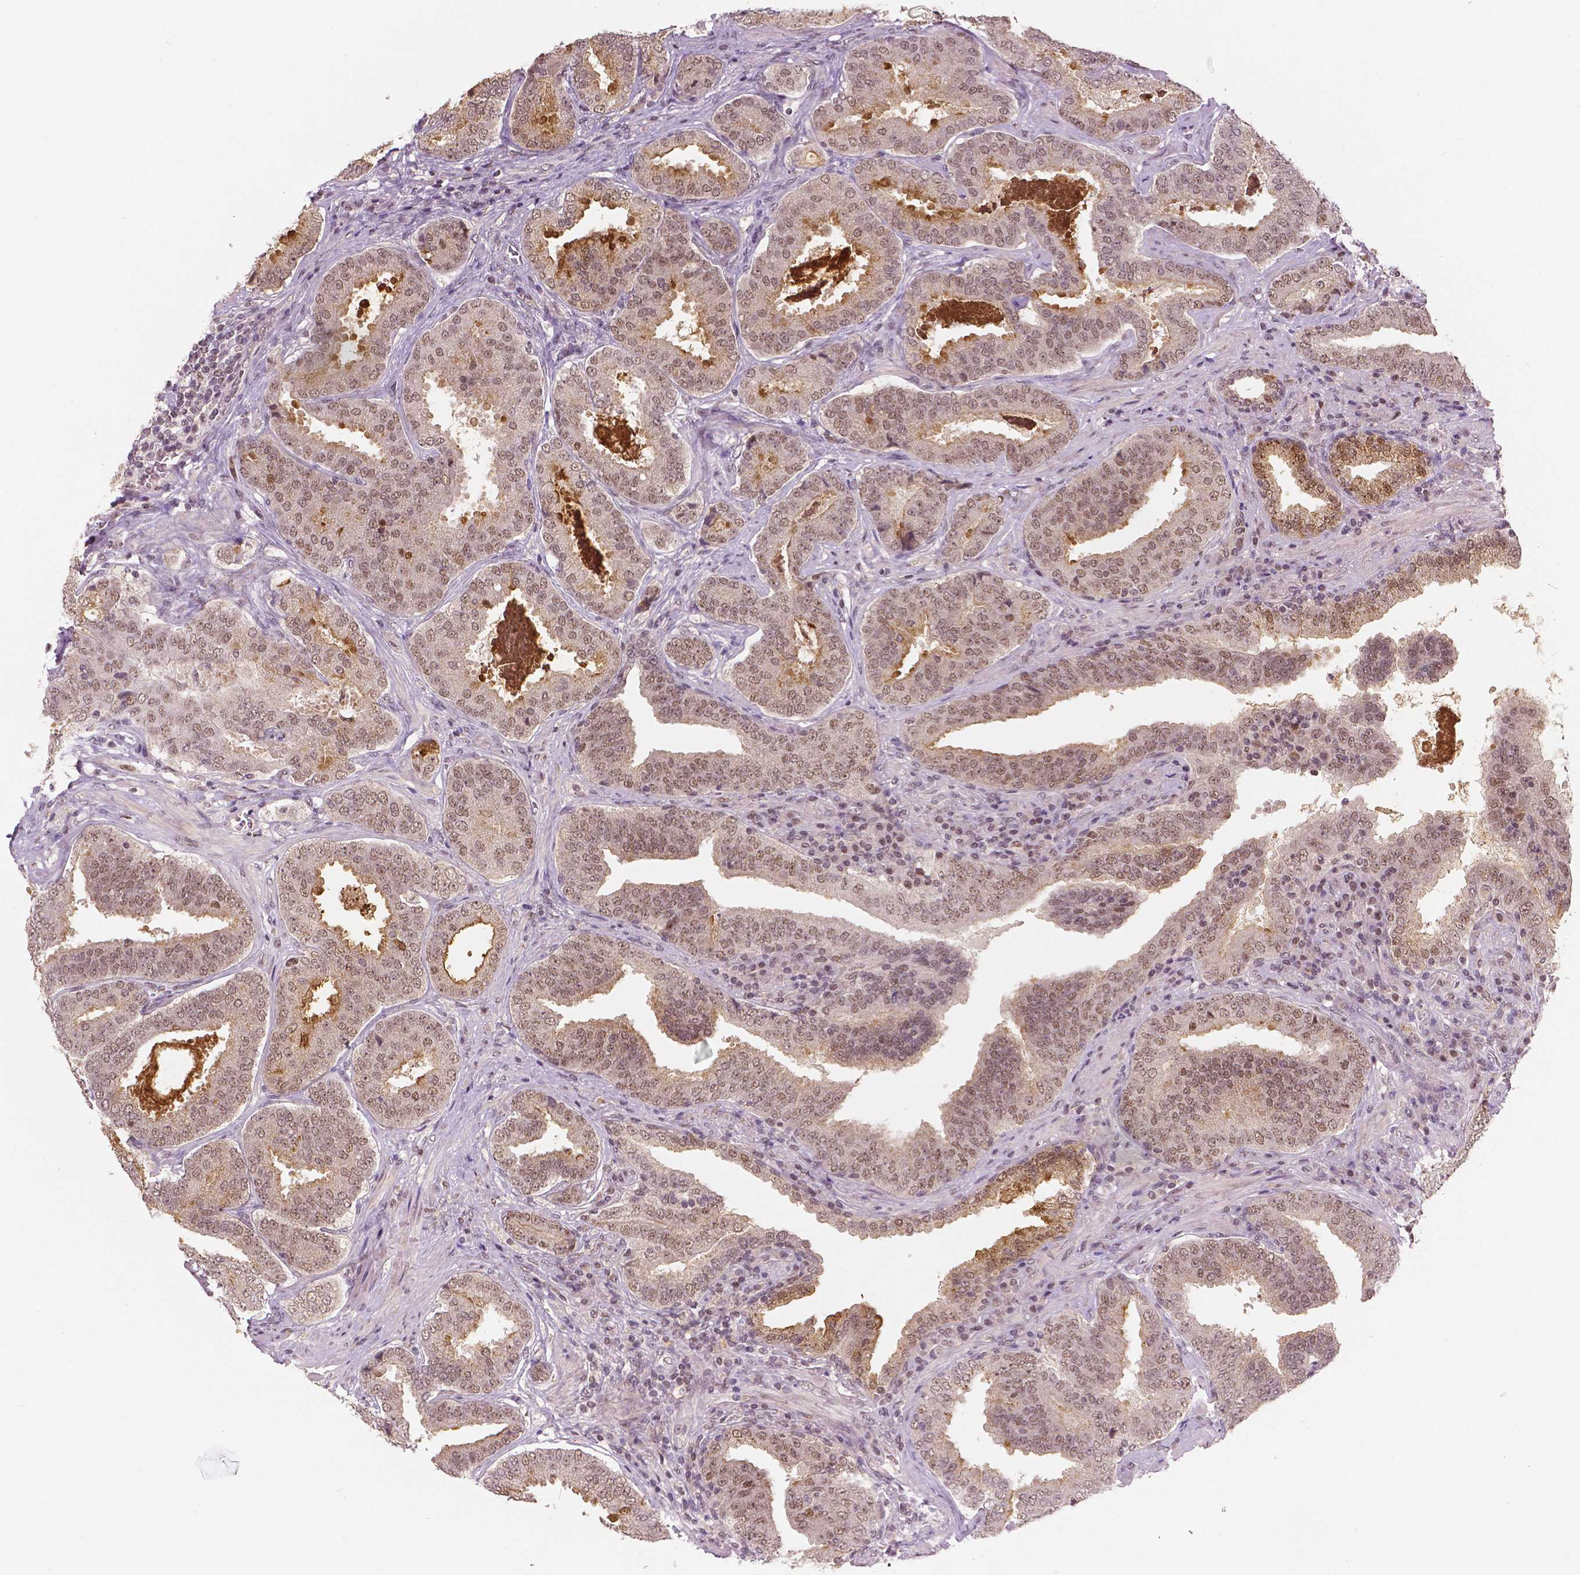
{"staining": {"intensity": "strong", "quantity": "<25%", "location": "cytoplasmic/membranous,nuclear"}, "tissue": "prostate cancer", "cell_type": "Tumor cells", "image_type": "cancer", "snomed": [{"axis": "morphology", "description": "Adenocarcinoma, NOS"}, {"axis": "topography", "description": "Prostate"}], "caption": "IHC of adenocarcinoma (prostate) reveals medium levels of strong cytoplasmic/membranous and nuclear expression in approximately <25% of tumor cells. (DAB IHC with brightfield microscopy, high magnification).", "gene": "NSD2", "patient": {"sex": "male", "age": 64}}